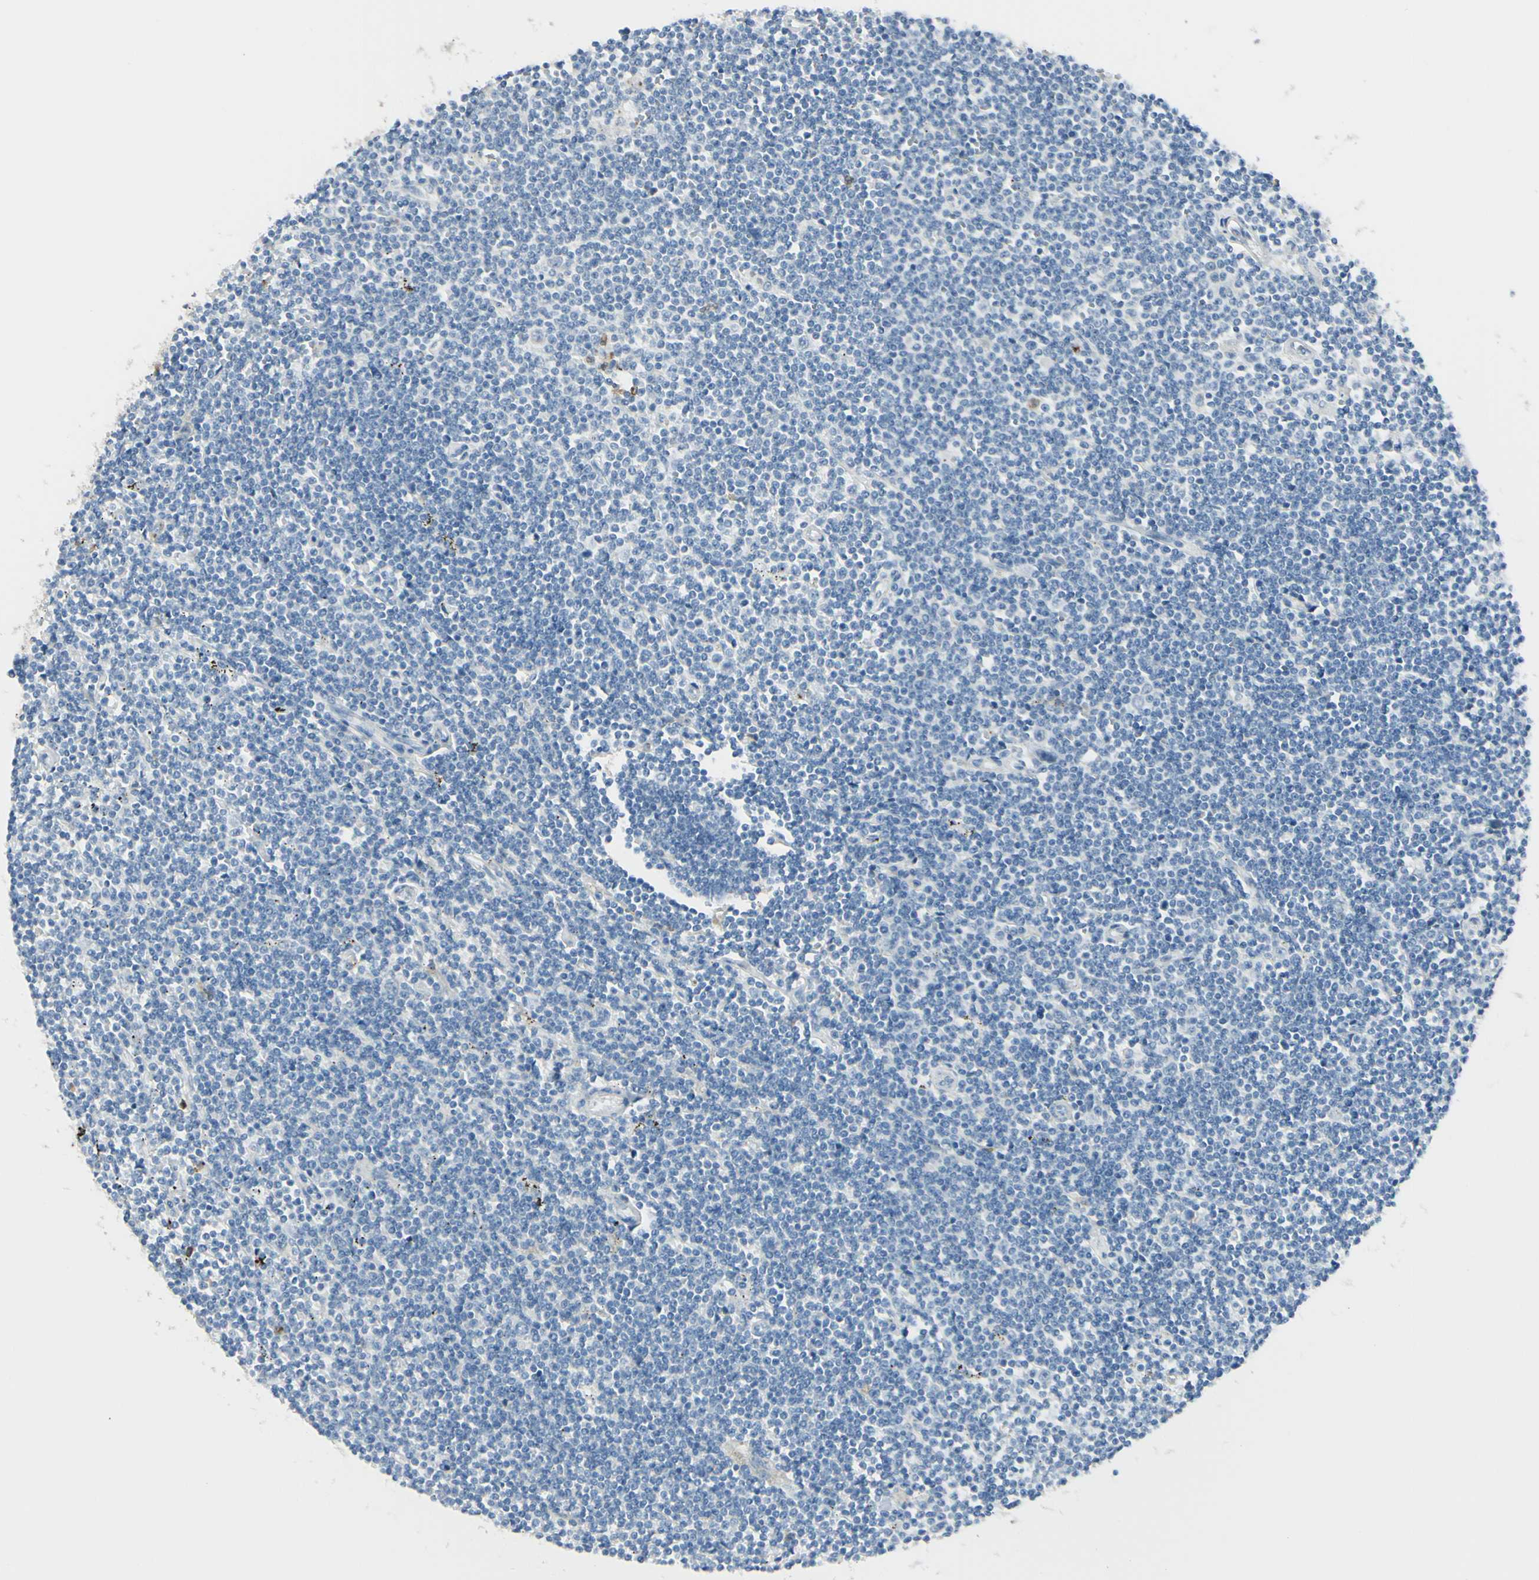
{"staining": {"intensity": "negative", "quantity": "none", "location": "none"}, "tissue": "lymphoma", "cell_type": "Tumor cells", "image_type": "cancer", "snomed": [{"axis": "morphology", "description": "Malignant lymphoma, non-Hodgkin's type, Low grade"}, {"axis": "topography", "description": "Spleen"}], "caption": "Immunohistochemistry (IHC) image of neoplastic tissue: human low-grade malignant lymphoma, non-Hodgkin's type stained with DAB (3,3'-diaminobenzidine) exhibits no significant protein positivity in tumor cells.", "gene": "ZNF557", "patient": {"sex": "male", "age": 76}}